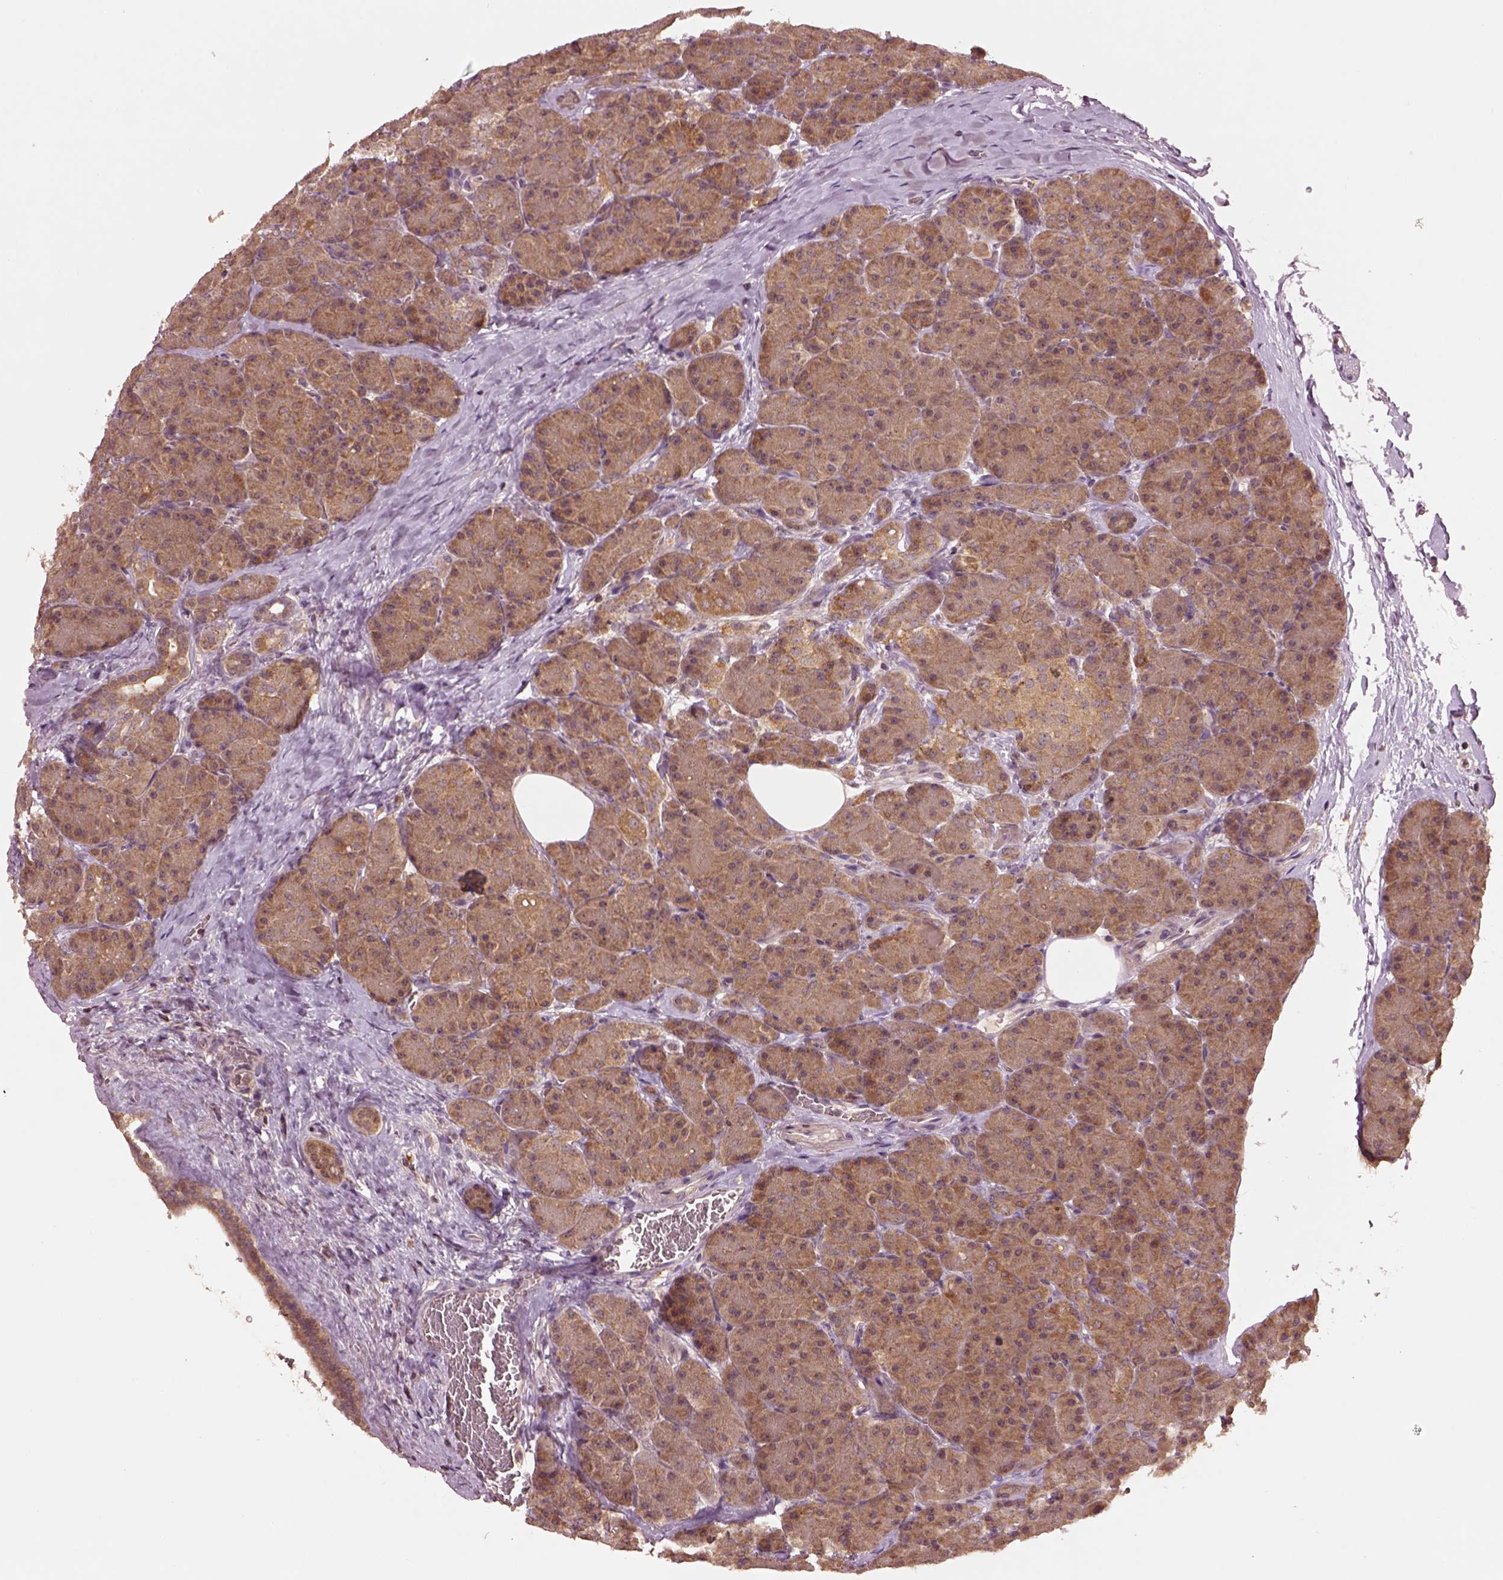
{"staining": {"intensity": "moderate", "quantity": ">75%", "location": "cytoplasmic/membranous"}, "tissue": "pancreas", "cell_type": "Exocrine glandular cells", "image_type": "normal", "snomed": [{"axis": "morphology", "description": "Normal tissue, NOS"}, {"axis": "topography", "description": "Pancreas"}], "caption": "Immunohistochemistry (IHC) micrograph of normal human pancreas stained for a protein (brown), which reveals medium levels of moderate cytoplasmic/membranous expression in approximately >75% of exocrine glandular cells.", "gene": "MTHFS", "patient": {"sex": "male", "age": 57}}